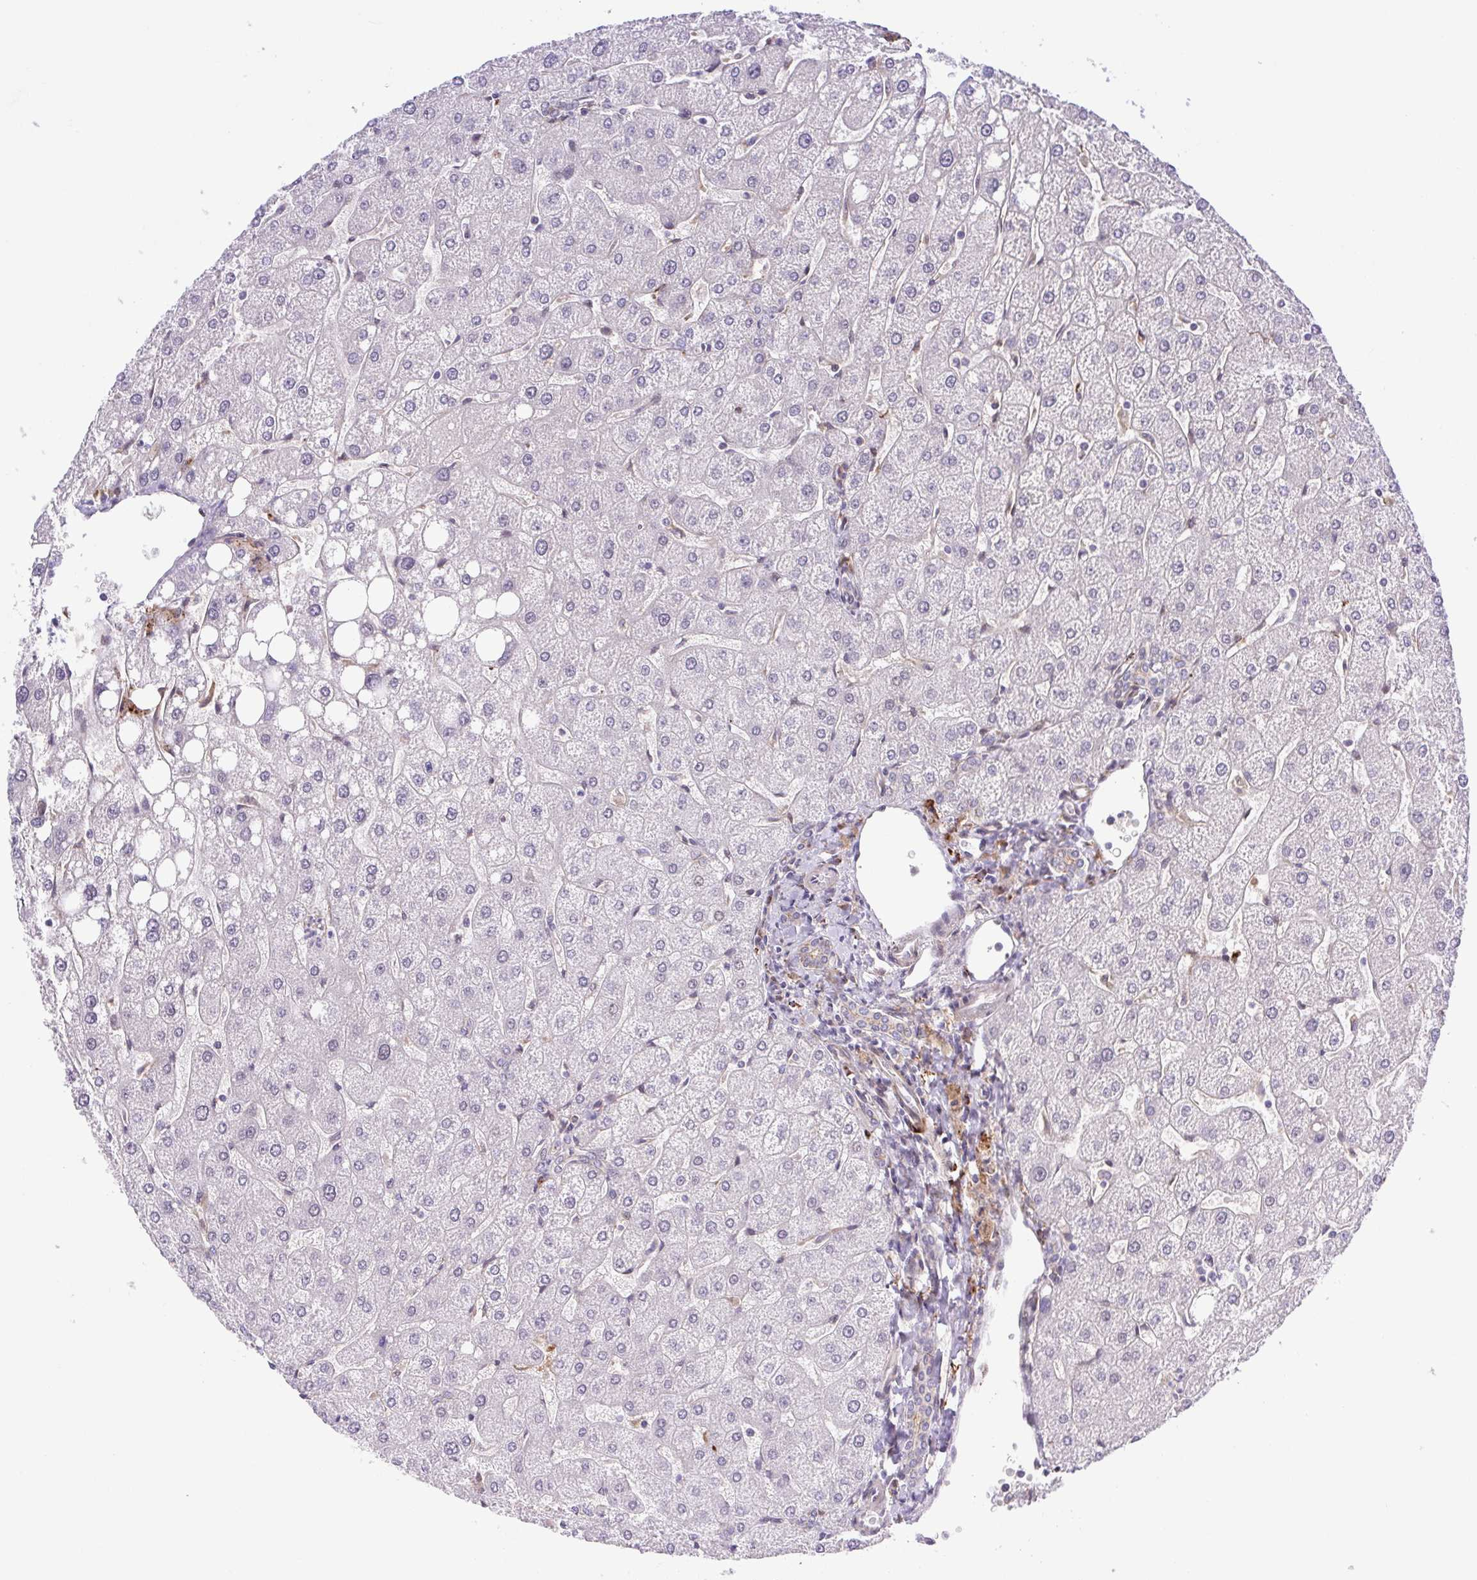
{"staining": {"intensity": "negative", "quantity": "none", "location": "none"}, "tissue": "liver", "cell_type": "Cholangiocytes", "image_type": "normal", "snomed": [{"axis": "morphology", "description": "Normal tissue, NOS"}, {"axis": "topography", "description": "Liver"}], "caption": "The image shows no staining of cholangiocytes in normal liver.", "gene": "ERG", "patient": {"sex": "male", "age": 67}}